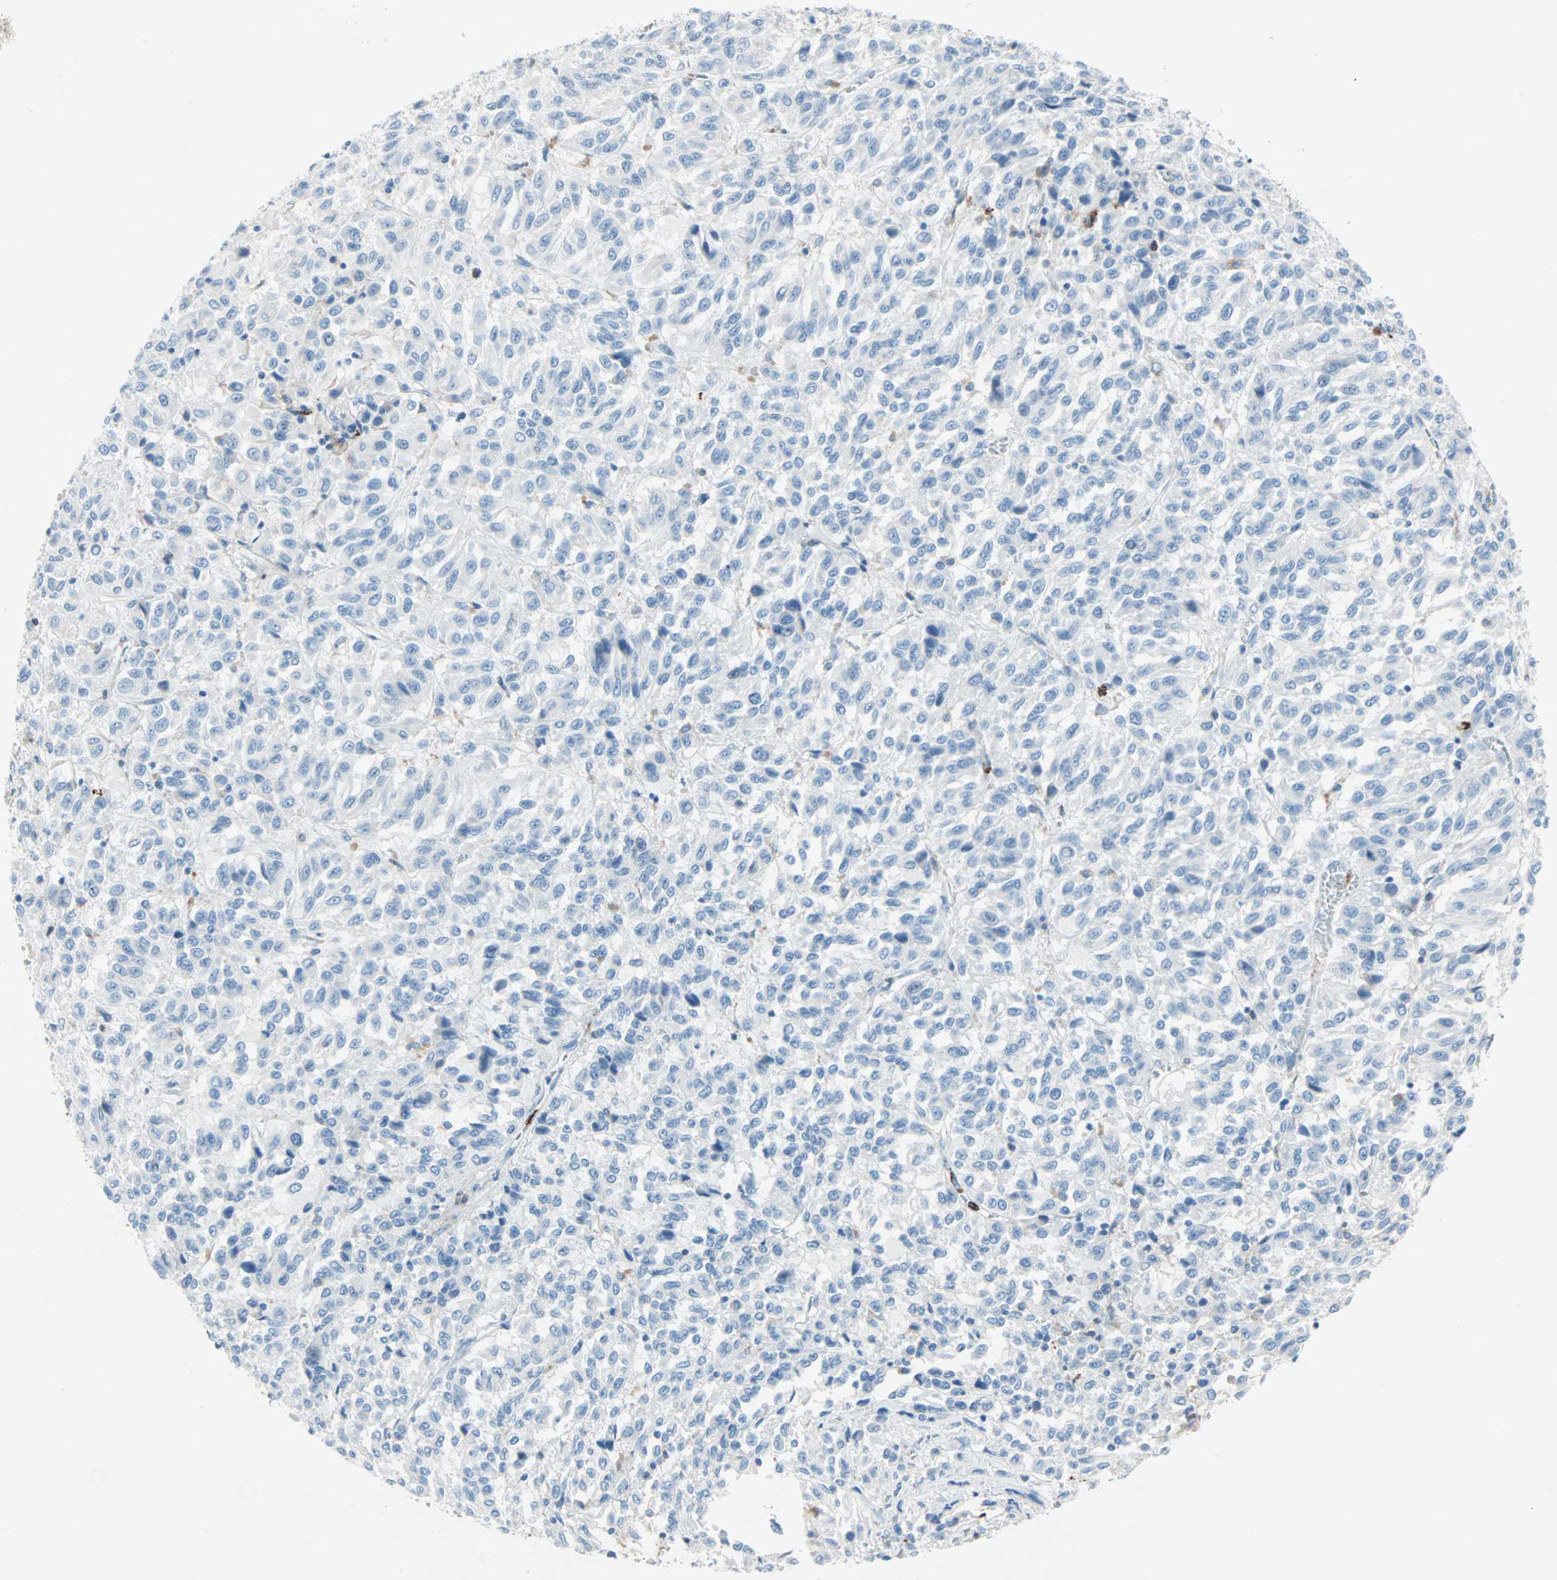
{"staining": {"intensity": "negative", "quantity": "none", "location": "none"}, "tissue": "melanoma", "cell_type": "Tumor cells", "image_type": "cancer", "snomed": [{"axis": "morphology", "description": "Malignant melanoma, Metastatic site"}, {"axis": "topography", "description": "Lung"}], "caption": "The image demonstrates no staining of tumor cells in malignant melanoma (metastatic site).", "gene": "CLEC4A", "patient": {"sex": "male", "age": 64}}